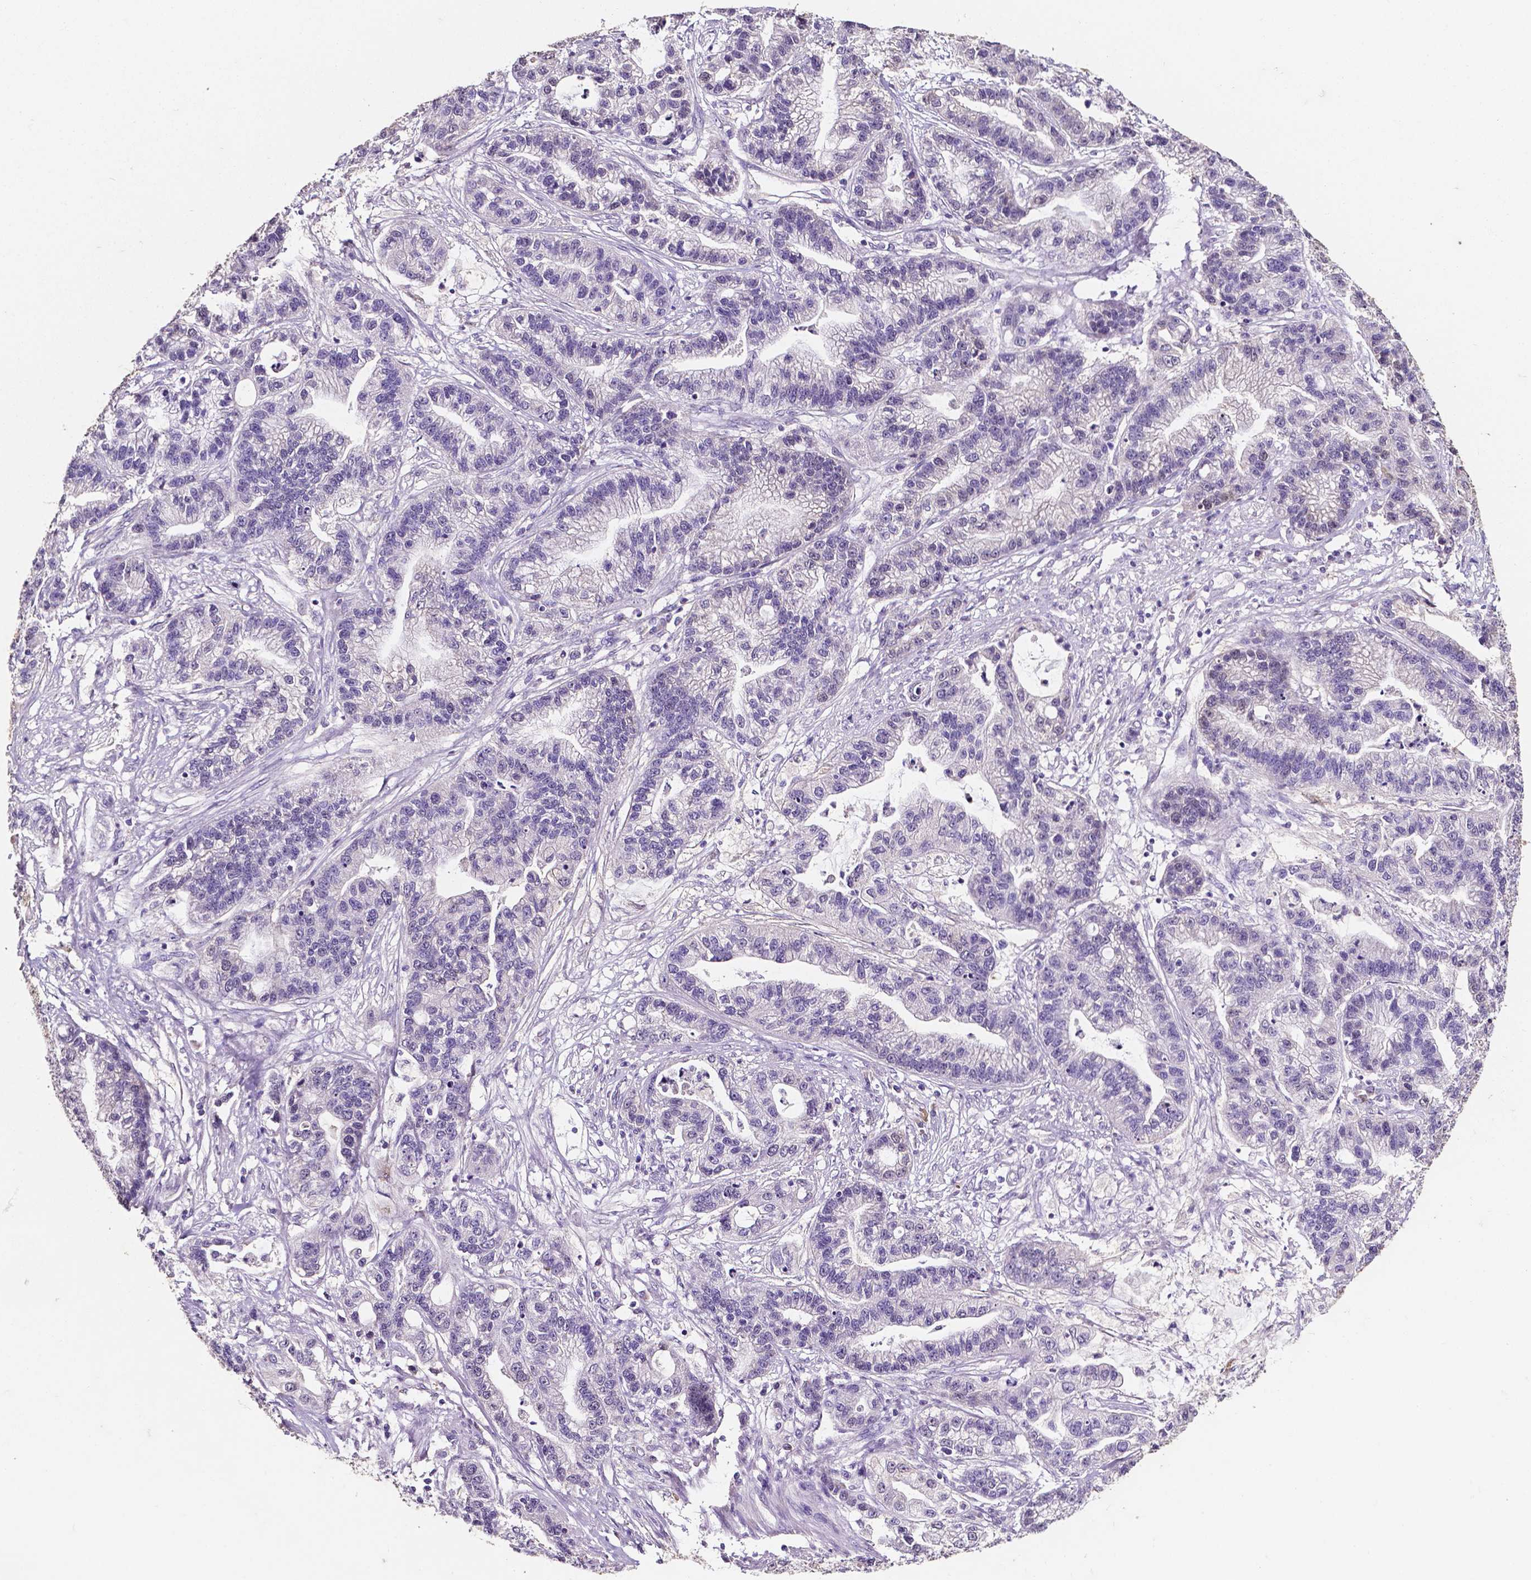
{"staining": {"intensity": "negative", "quantity": "none", "location": "none"}, "tissue": "stomach cancer", "cell_type": "Tumor cells", "image_type": "cancer", "snomed": [{"axis": "morphology", "description": "Adenocarcinoma, NOS"}, {"axis": "topography", "description": "Stomach"}], "caption": "An image of stomach adenocarcinoma stained for a protein reveals no brown staining in tumor cells. The staining was performed using DAB (3,3'-diaminobenzidine) to visualize the protein expression in brown, while the nuclei were stained in blue with hematoxylin (Magnification: 20x).", "gene": "PSAT1", "patient": {"sex": "male", "age": 83}}